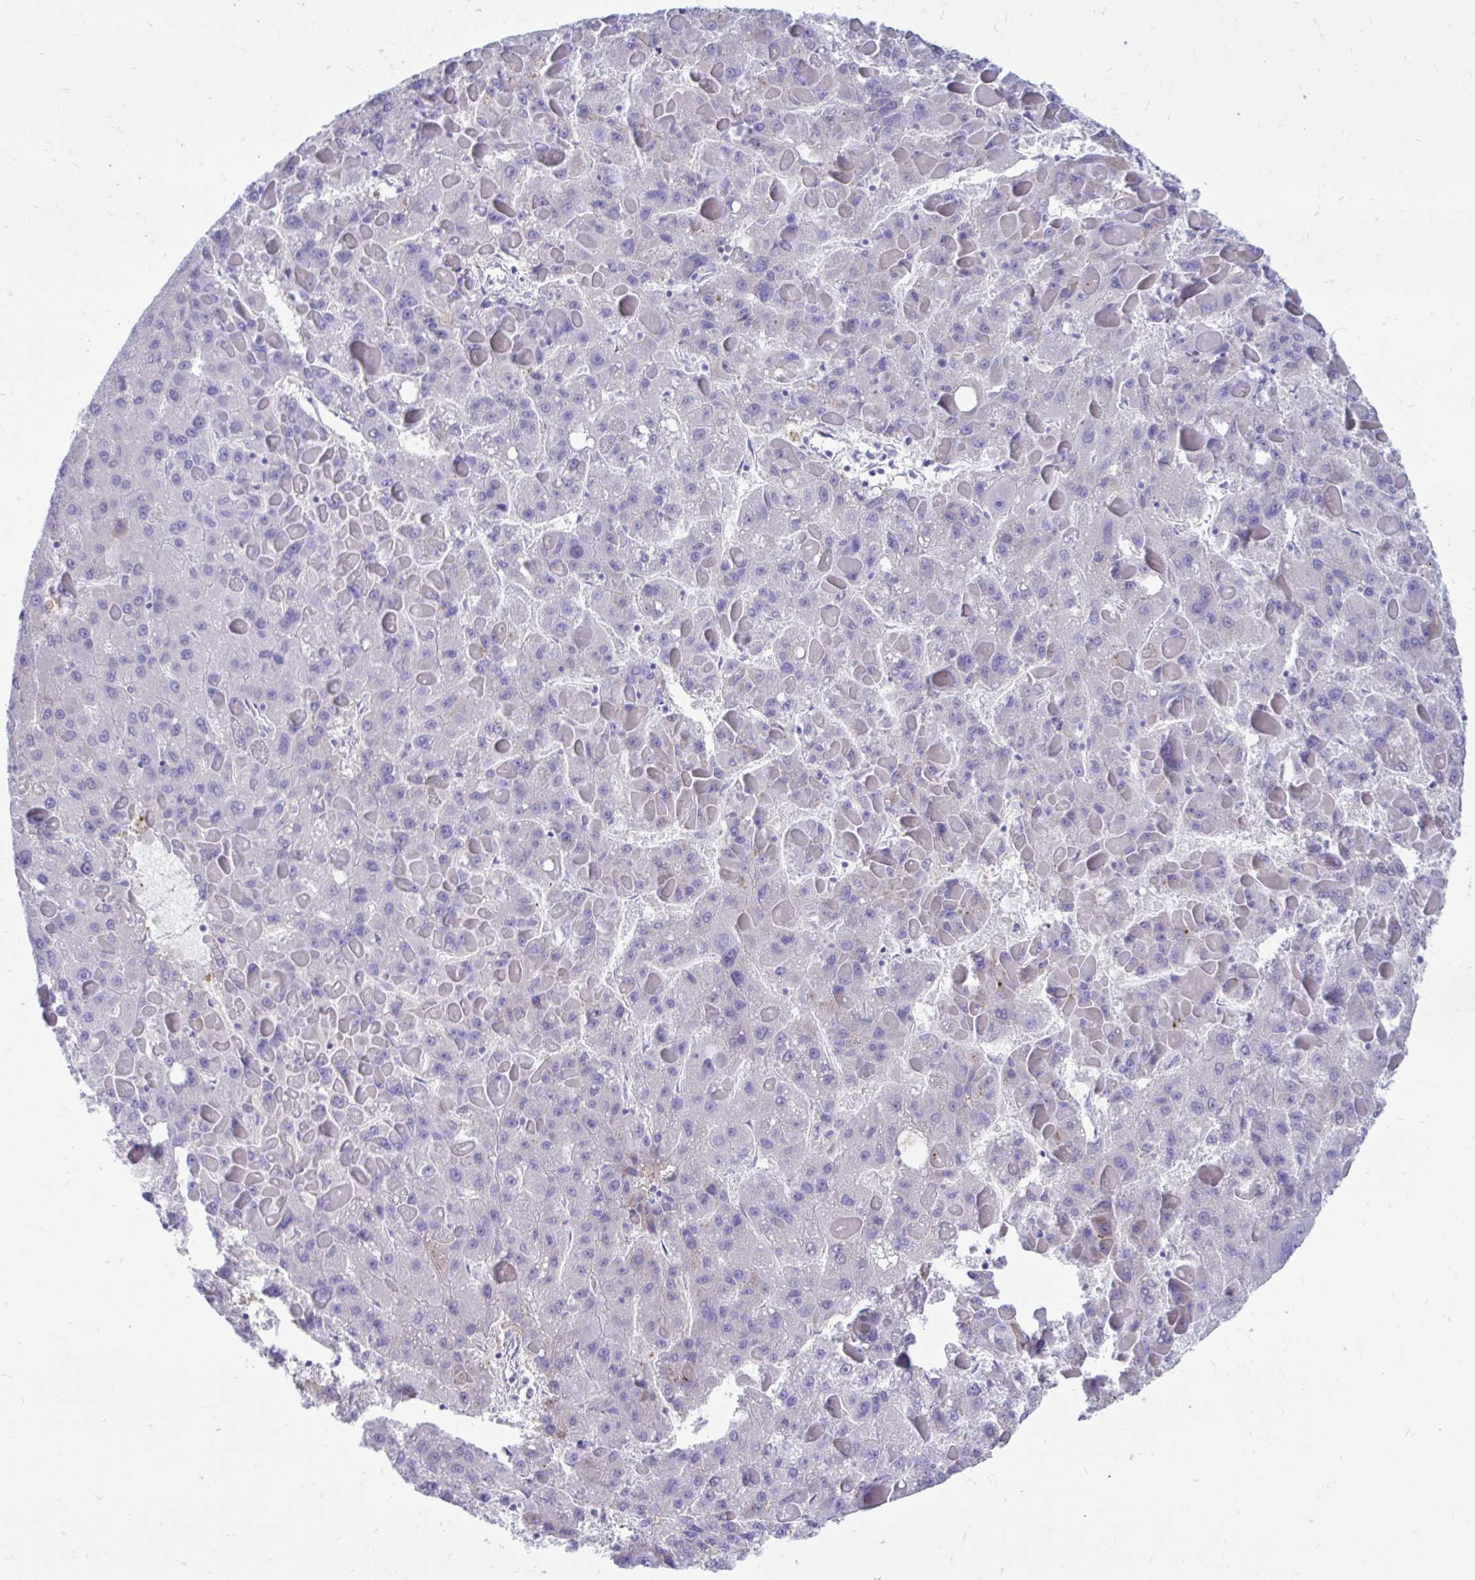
{"staining": {"intensity": "negative", "quantity": "none", "location": "none"}, "tissue": "liver cancer", "cell_type": "Tumor cells", "image_type": "cancer", "snomed": [{"axis": "morphology", "description": "Carcinoma, Hepatocellular, NOS"}, {"axis": "topography", "description": "Liver"}], "caption": "An image of liver cancer (hepatocellular carcinoma) stained for a protein reveals no brown staining in tumor cells.", "gene": "SMIM9", "patient": {"sex": "female", "age": 82}}